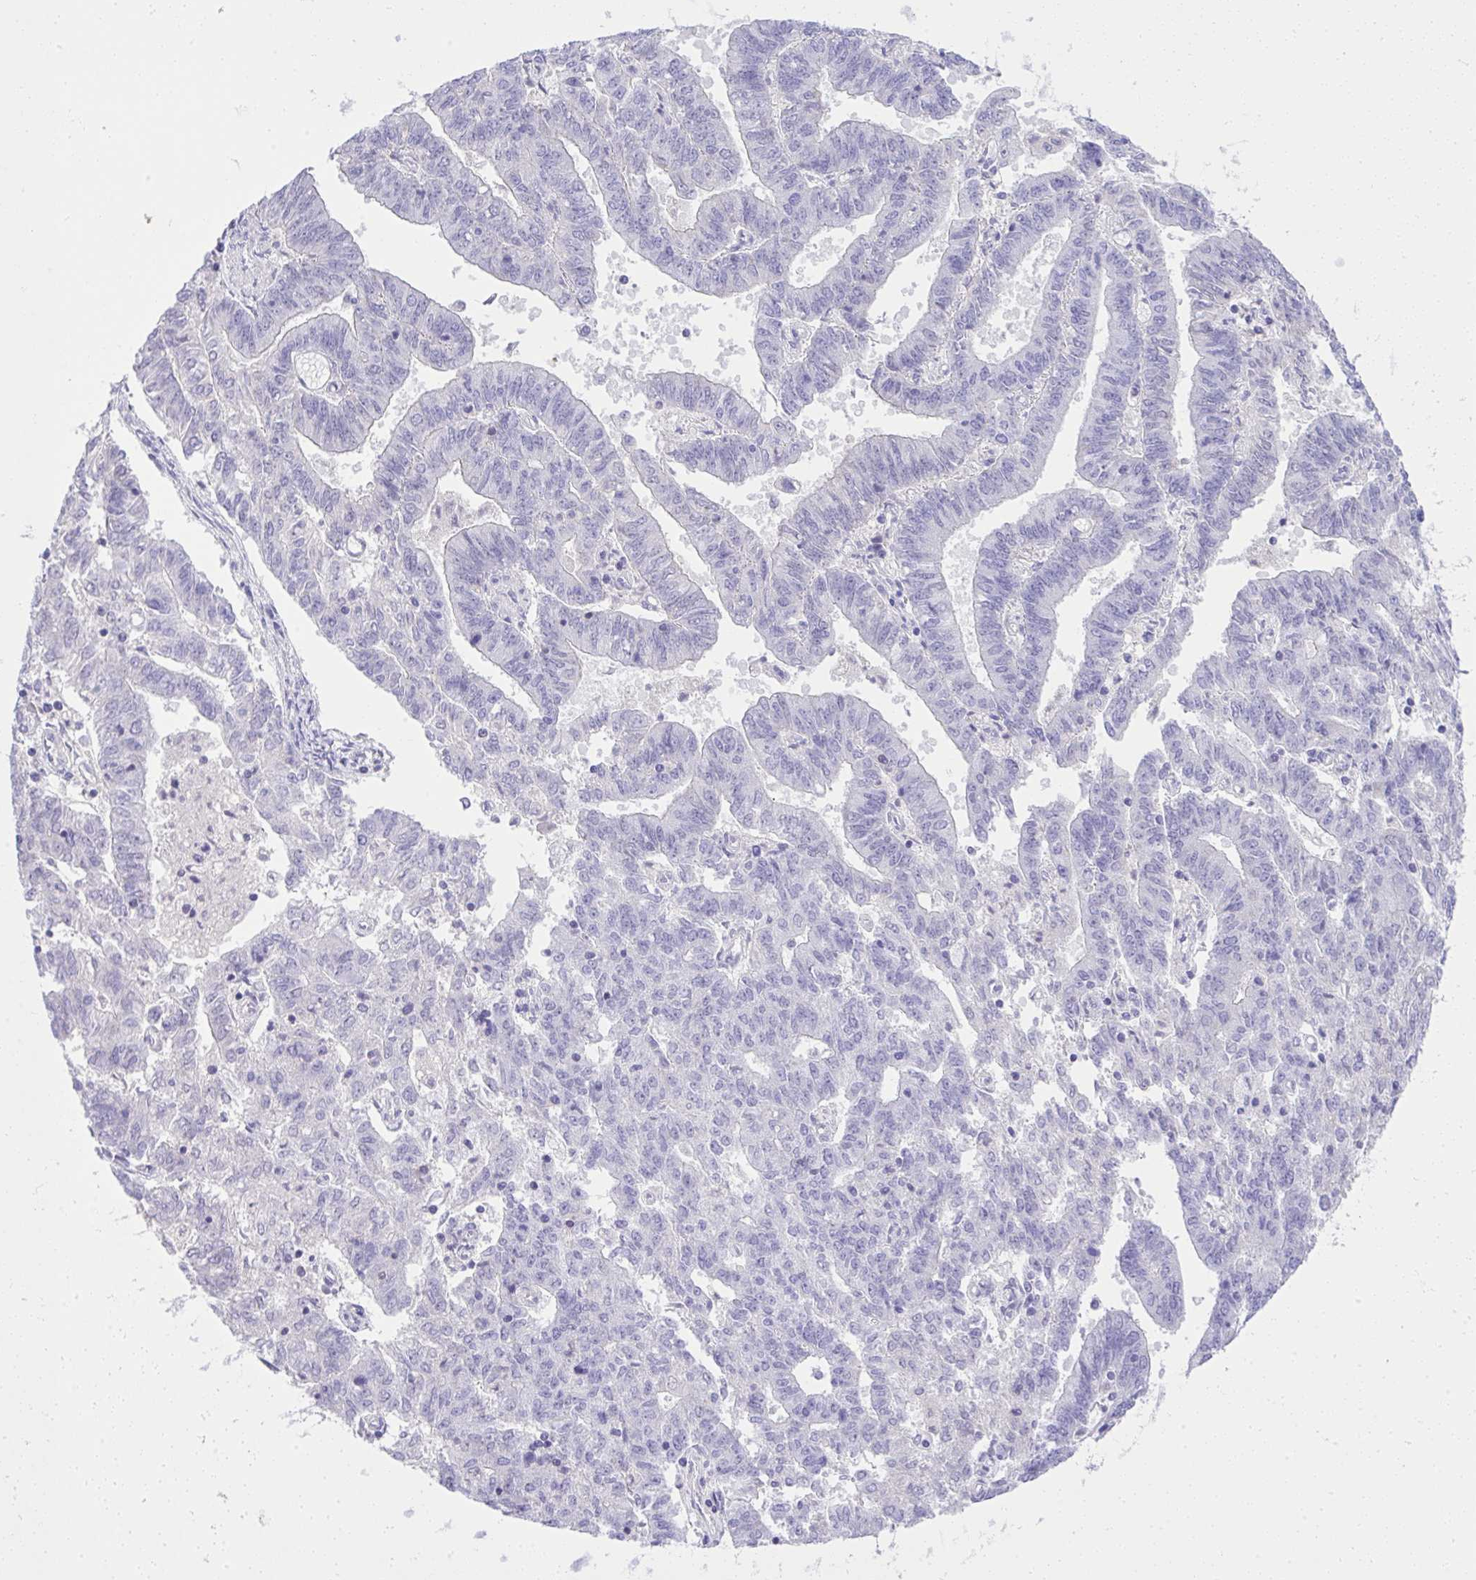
{"staining": {"intensity": "negative", "quantity": "none", "location": "none"}, "tissue": "endometrial cancer", "cell_type": "Tumor cells", "image_type": "cancer", "snomed": [{"axis": "morphology", "description": "Adenocarcinoma, NOS"}, {"axis": "topography", "description": "Endometrium"}], "caption": "Immunohistochemistry (IHC) of endometrial cancer (adenocarcinoma) displays no positivity in tumor cells. (DAB (3,3'-diaminobenzidine) IHC visualized using brightfield microscopy, high magnification).", "gene": "ST6GALNAC3", "patient": {"sex": "female", "age": 82}}